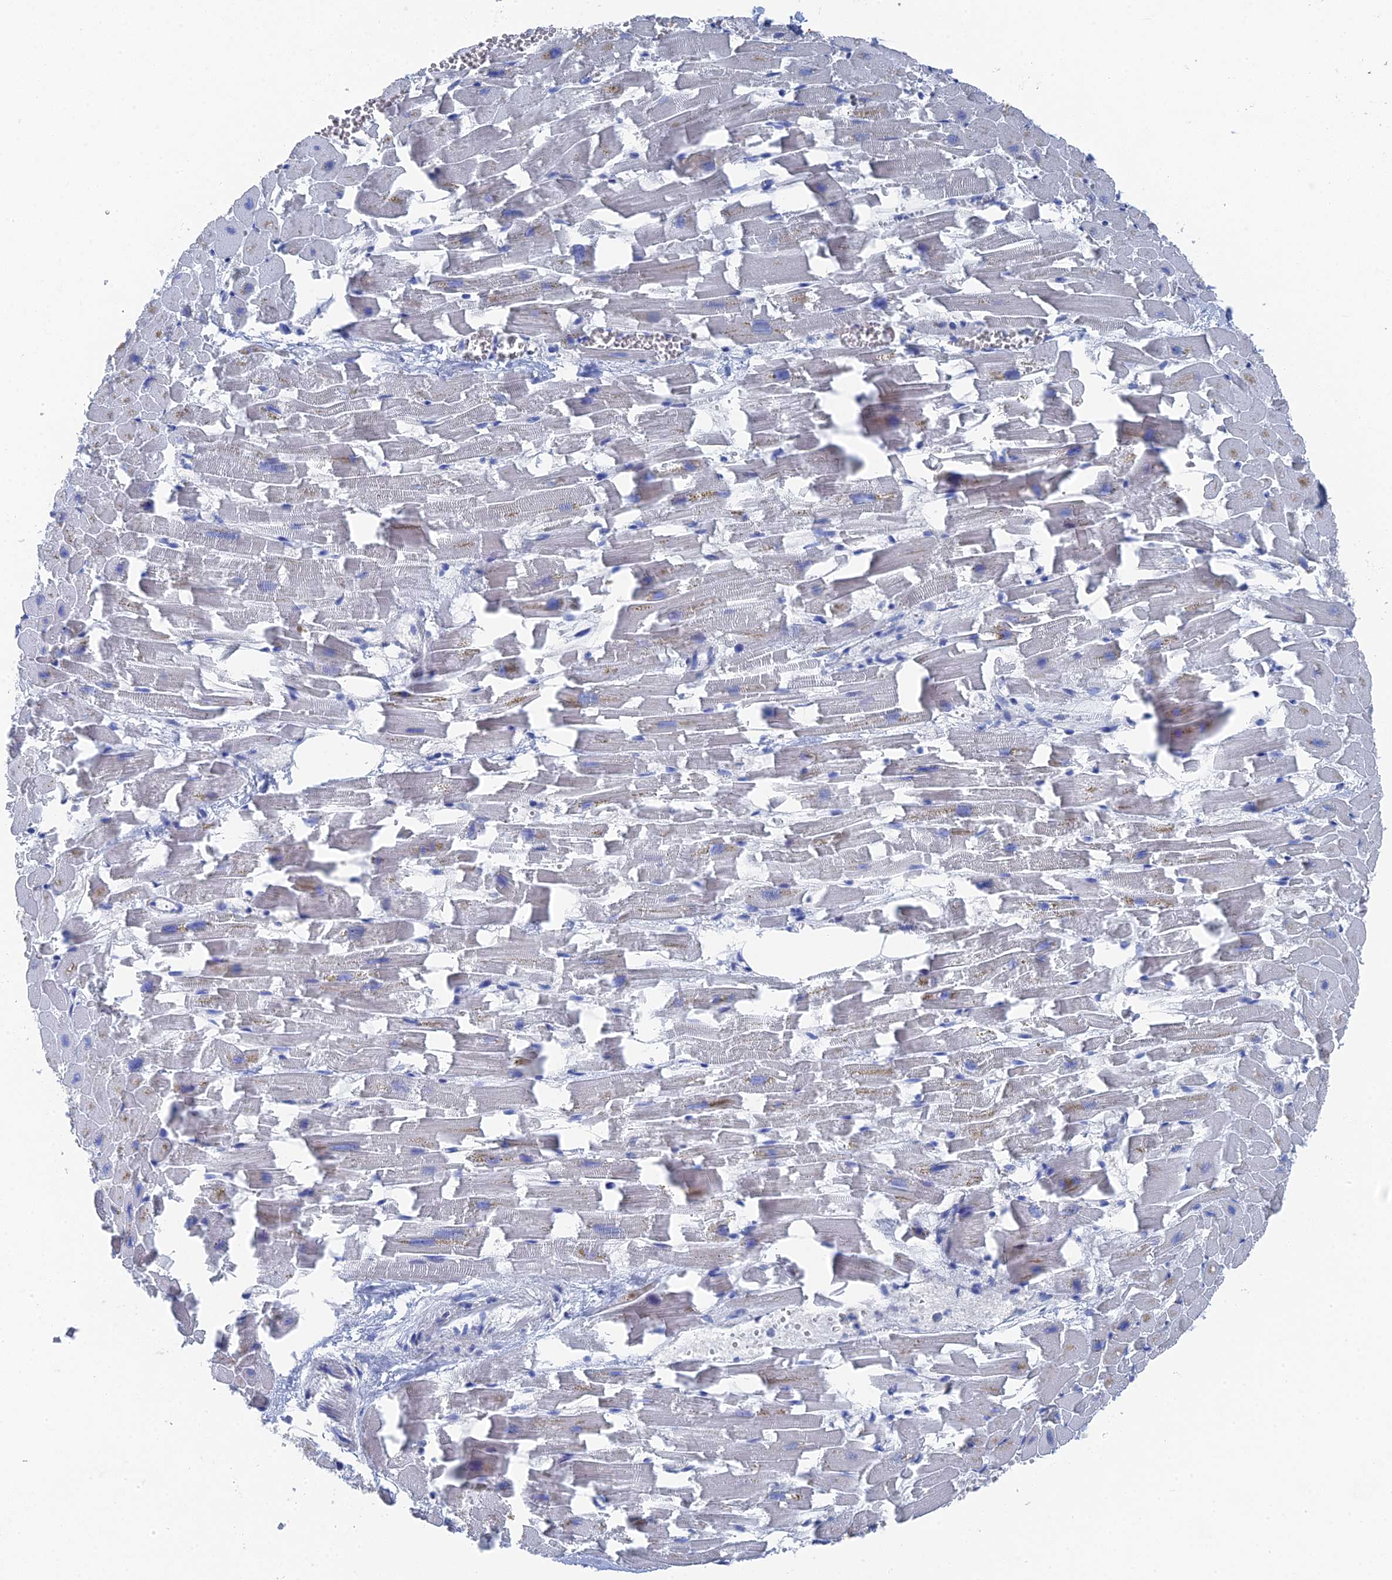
{"staining": {"intensity": "weak", "quantity": "<25%", "location": "cytoplasmic/membranous"}, "tissue": "heart muscle", "cell_type": "Cardiomyocytes", "image_type": "normal", "snomed": [{"axis": "morphology", "description": "Normal tissue, NOS"}, {"axis": "topography", "description": "Heart"}], "caption": "A photomicrograph of heart muscle stained for a protein reveals no brown staining in cardiomyocytes. (Brightfield microscopy of DAB (3,3'-diaminobenzidine) IHC at high magnification).", "gene": "GFAP", "patient": {"sex": "female", "age": 64}}